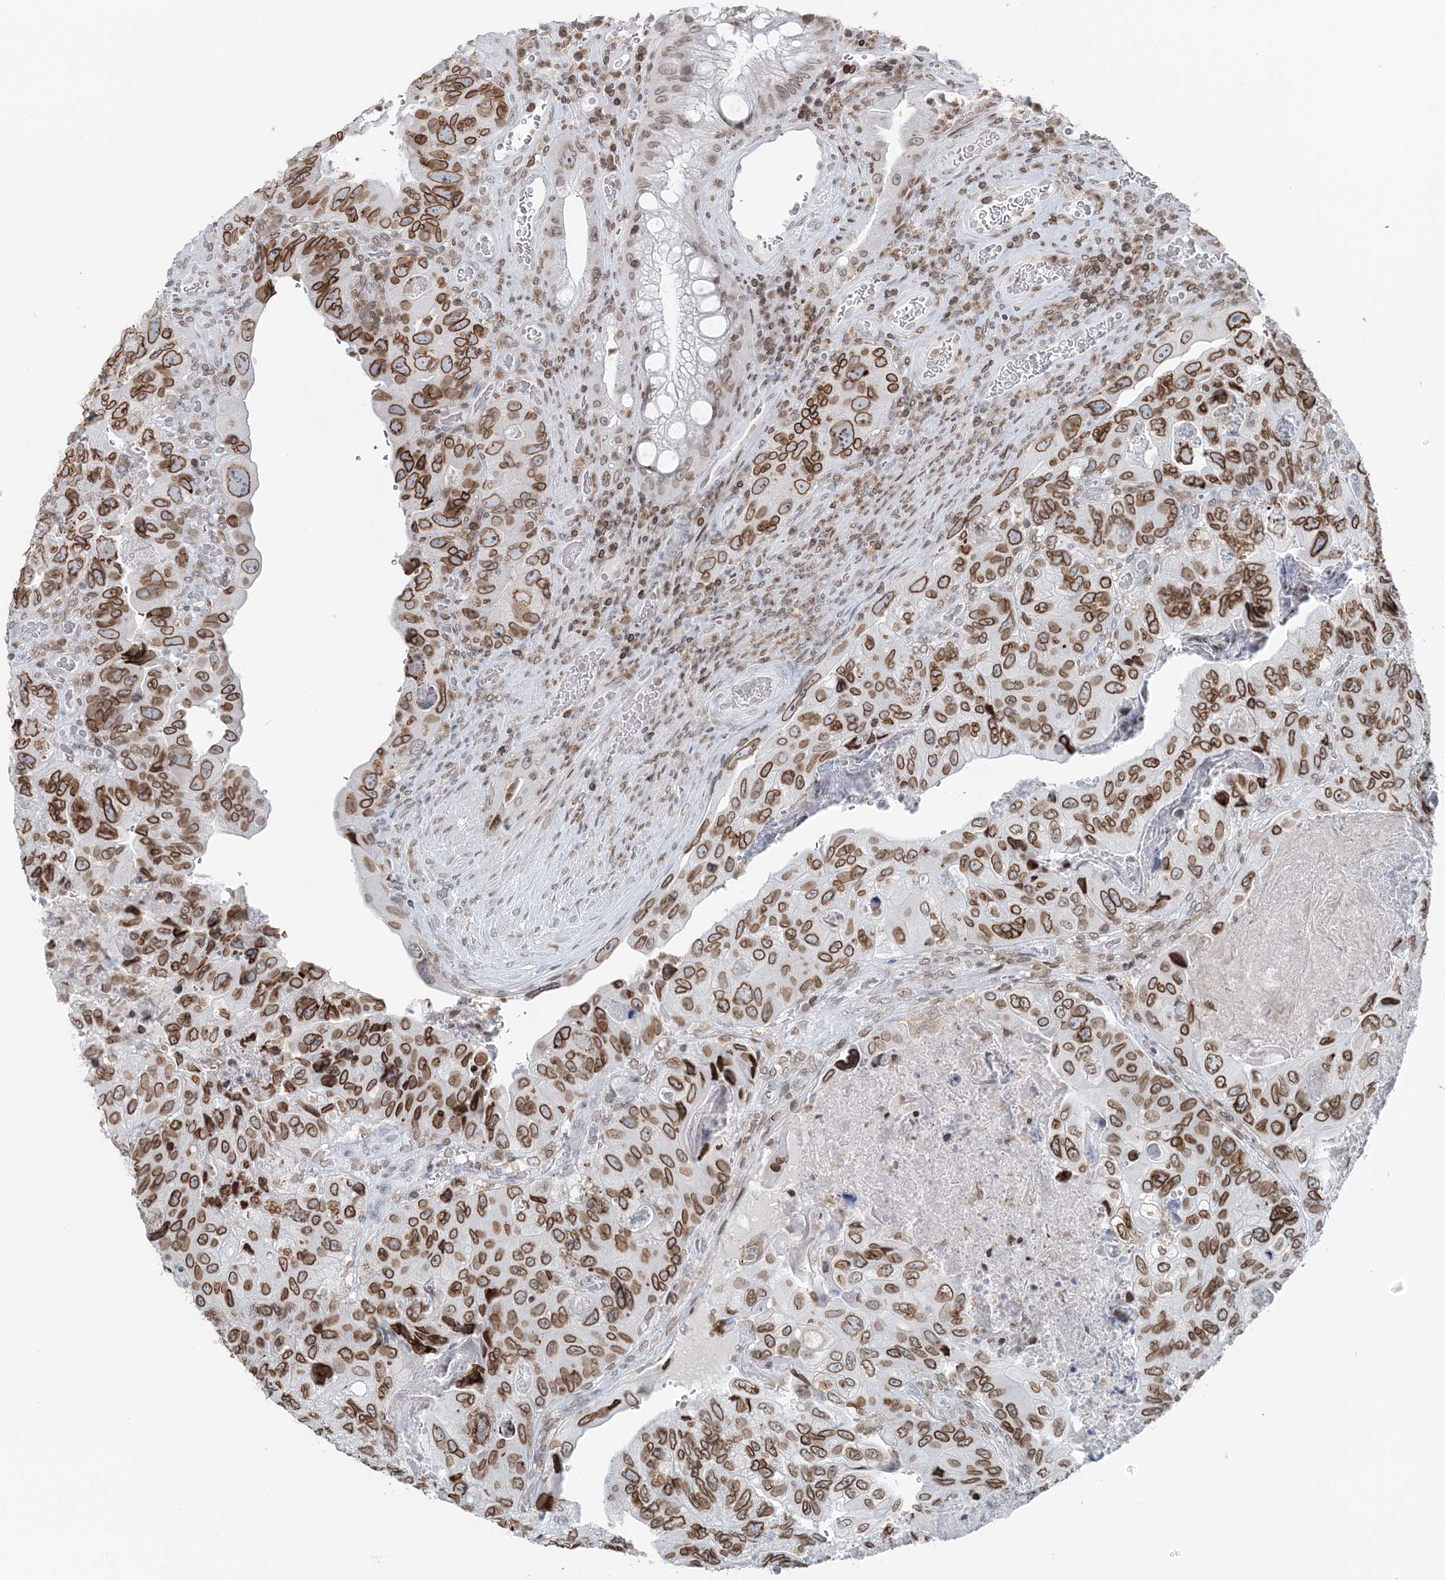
{"staining": {"intensity": "moderate", "quantity": ">75%", "location": "cytoplasmic/membranous,nuclear"}, "tissue": "colorectal cancer", "cell_type": "Tumor cells", "image_type": "cancer", "snomed": [{"axis": "morphology", "description": "Adenocarcinoma, NOS"}, {"axis": "topography", "description": "Rectum"}], "caption": "Moderate cytoplasmic/membranous and nuclear positivity for a protein is present in about >75% of tumor cells of colorectal cancer using IHC.", "gene": "GJD4", "patient": {"sex": "male", "age": 63}}